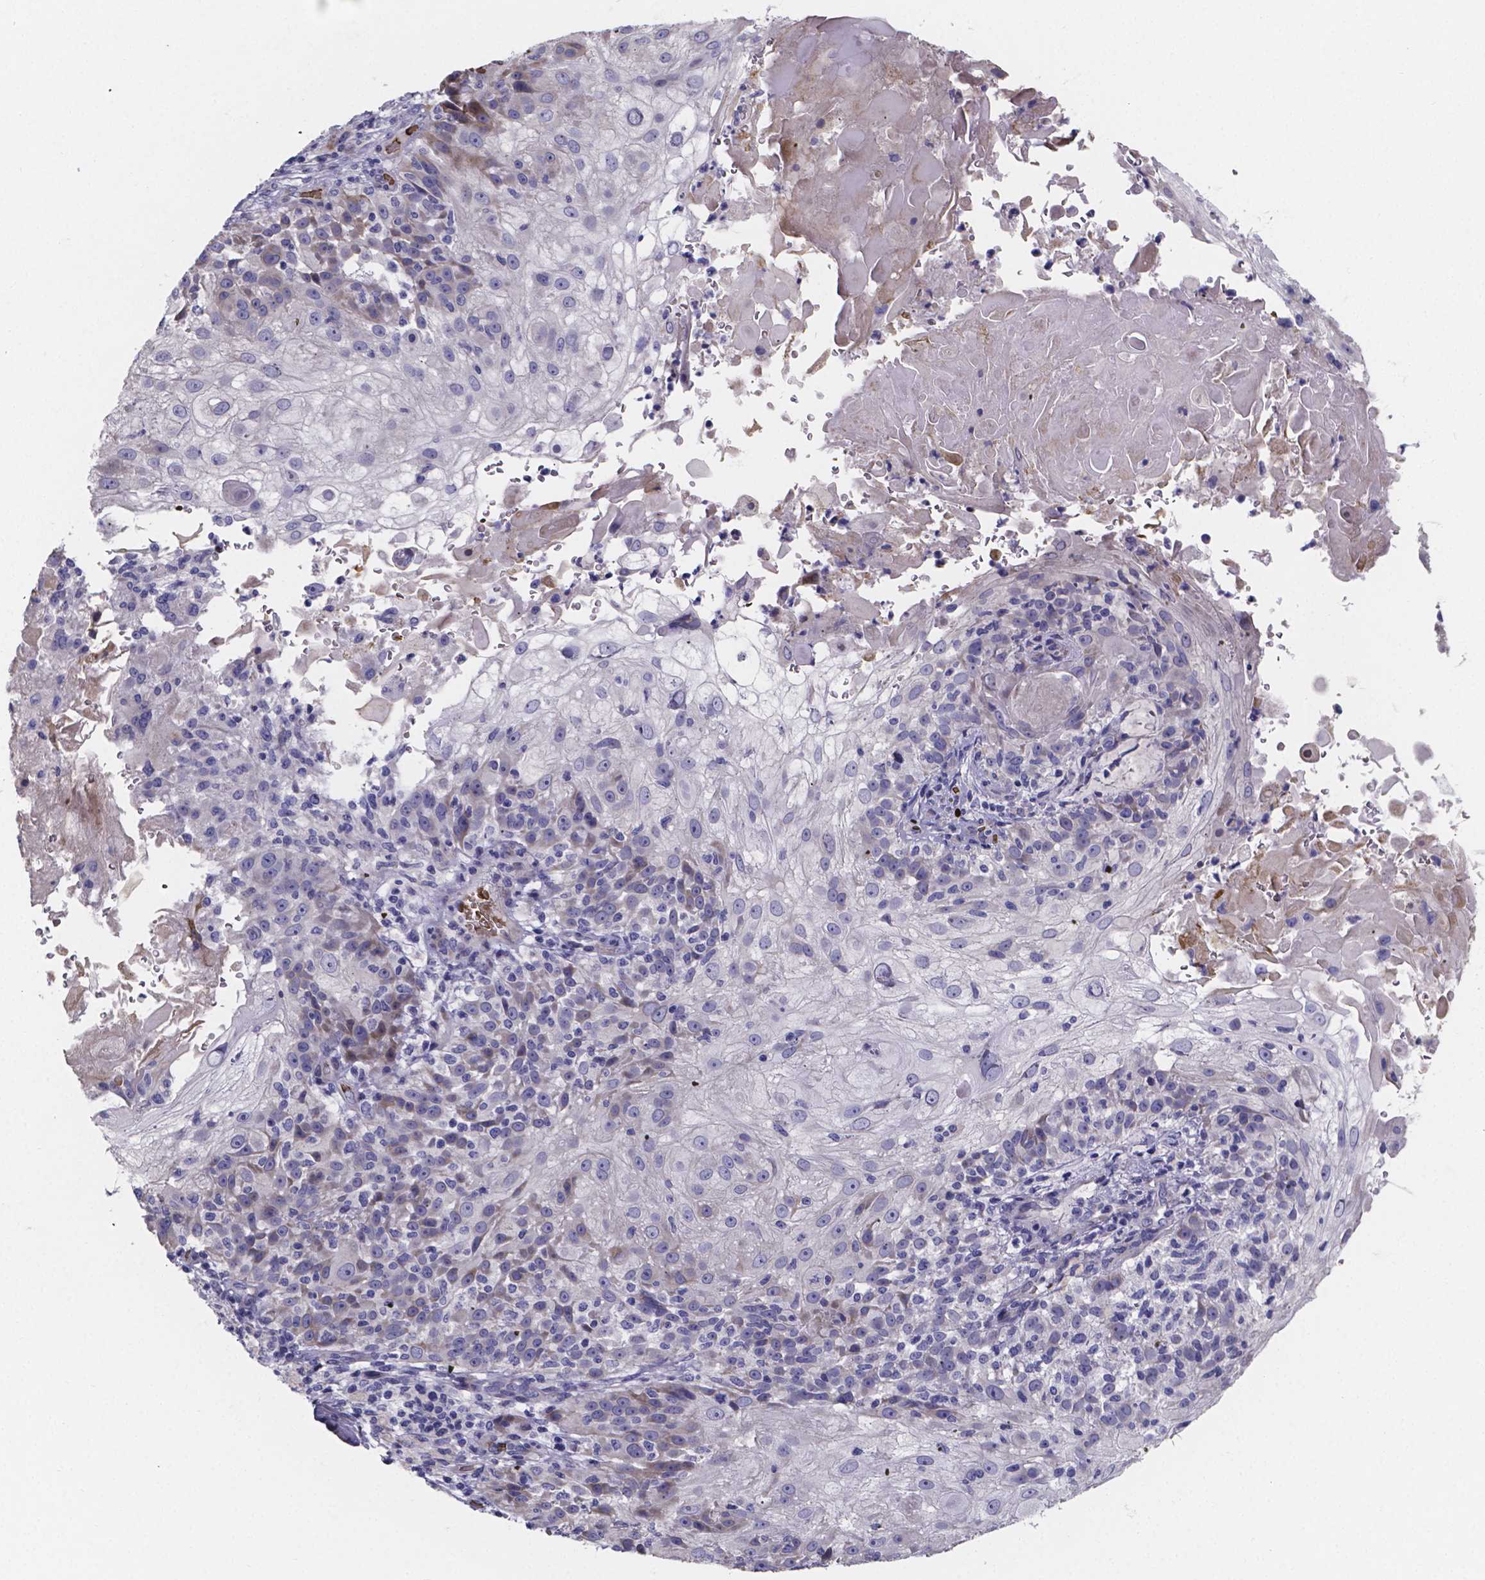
{"staining": {"intensity": "negative", "quantity": "none", "location": "none"}, "tissue": "skin cancer", "cell_type": "Tumor cells", "image_type": "cancer", "snomed": [{"axis": "morphology", "description": "Normal tissue, NOS"}, {"axis": "morphology", "description": "Squamous cell carcinoma, NOS"}, {"axis": "topography", "description": "Skin"}], "caption": "IHC micrograph of neoplastic tissue: human skin squamous cell carcinoma stained with DAB (3,3'-diaminobenzidine) shows no significant protein expression in tumor cells.", "gene": "GABRA3", "patient": {"sex": "female", "age": 83}}